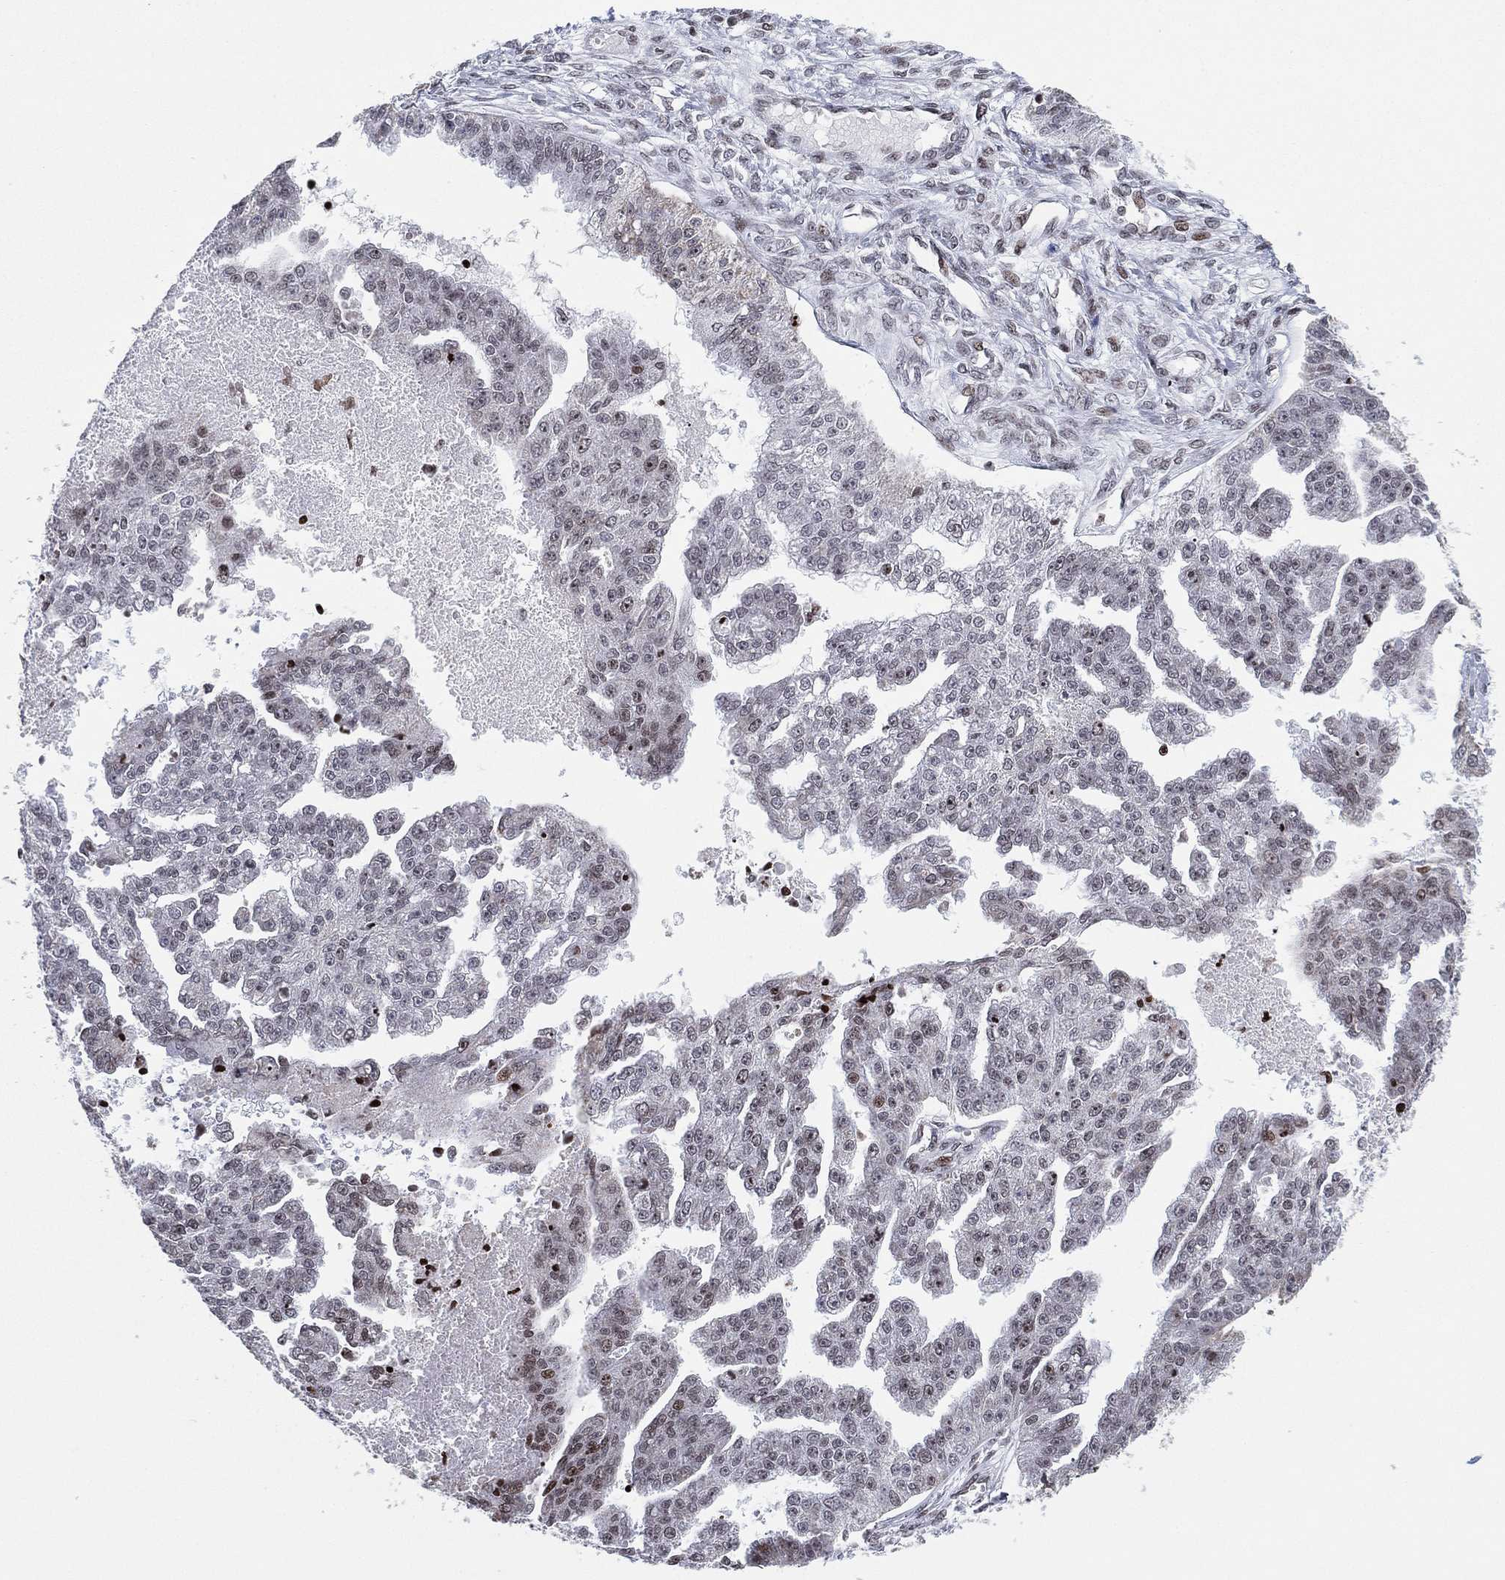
{"staining": {"intensity": "weak", "quantity": "<25%", "location": "nuclear"}, "tissue": "ovarian cancer", "cell_type": "Tumor cells", "image_type": "cancer", "snomed": [{"axis": "morphology", "description": "Cystadenocarcinoma, serous, NOS"}, {"axis": "topography", "description": "Ovary"}], "caption": "This is an immunohistochemistry photomicrograph of serous cystadenocarcinoma (ovarian). There is no staining in tumor cells.", "gene": "MFSD14A", "patient": {"sex": "female", "age": 58}}